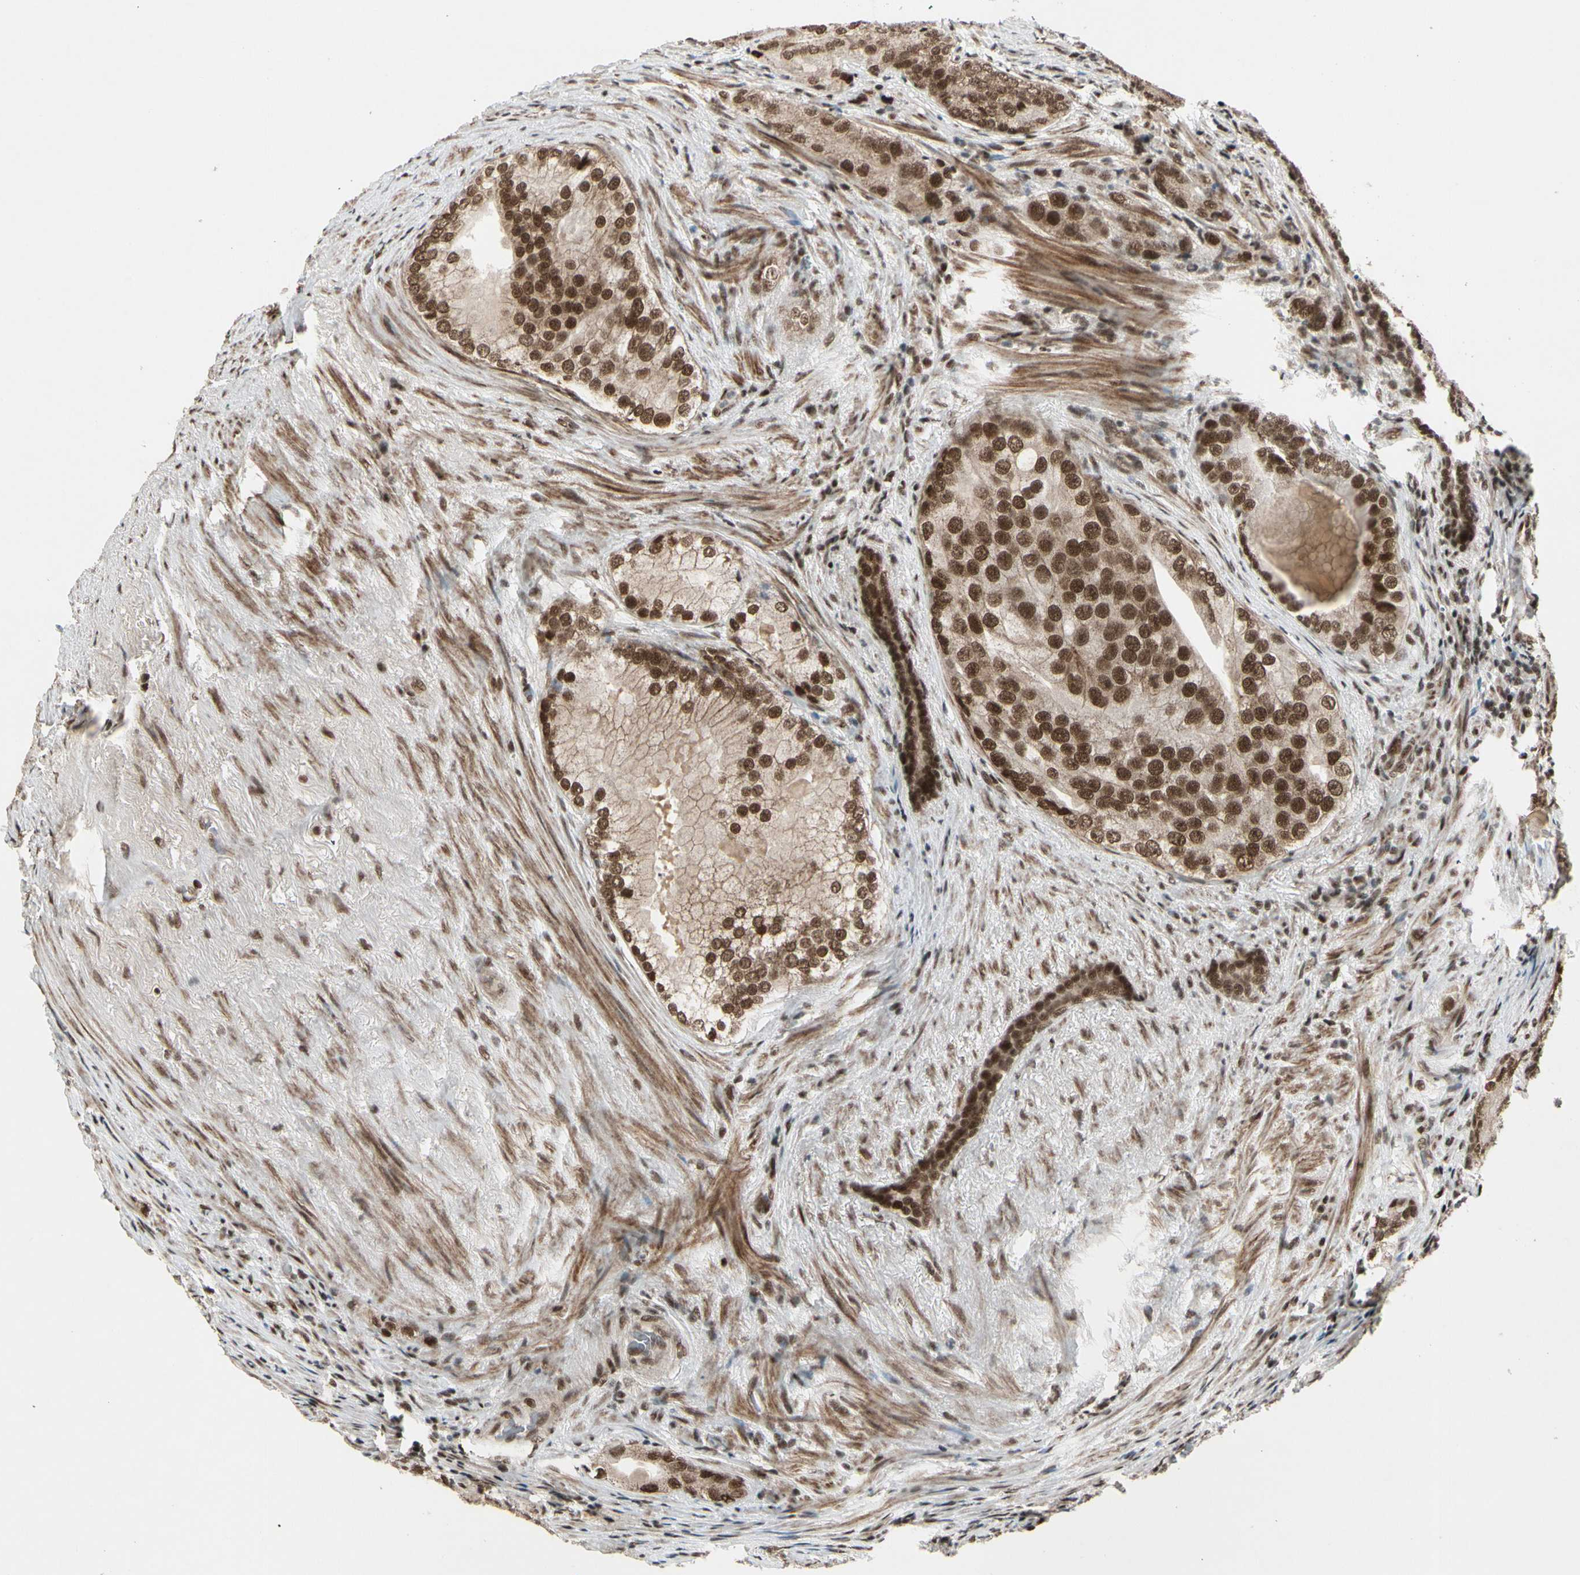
{"staining": {"intensity": "strong", "quantity": ">75%", "location": "nuclear"}, "tissue": "prostate cancer", "cell_type": "Tumor cells", "image_type": "cancer", "snomed": [{"axis": "morphology", "description": "Adenocarcinoma, High grade"}, {"axis": "topography", "description": "Prostate"}], "caption": "This image displays prostate cancer stained with immunohistochemistry to label a protein in brown. The nuclear of tumor cells show strong positivity for the protein. Nuclei are counter-stained blue.", "gene": "CHAMP1", "patient": {"sex": "male", "age": 66}}